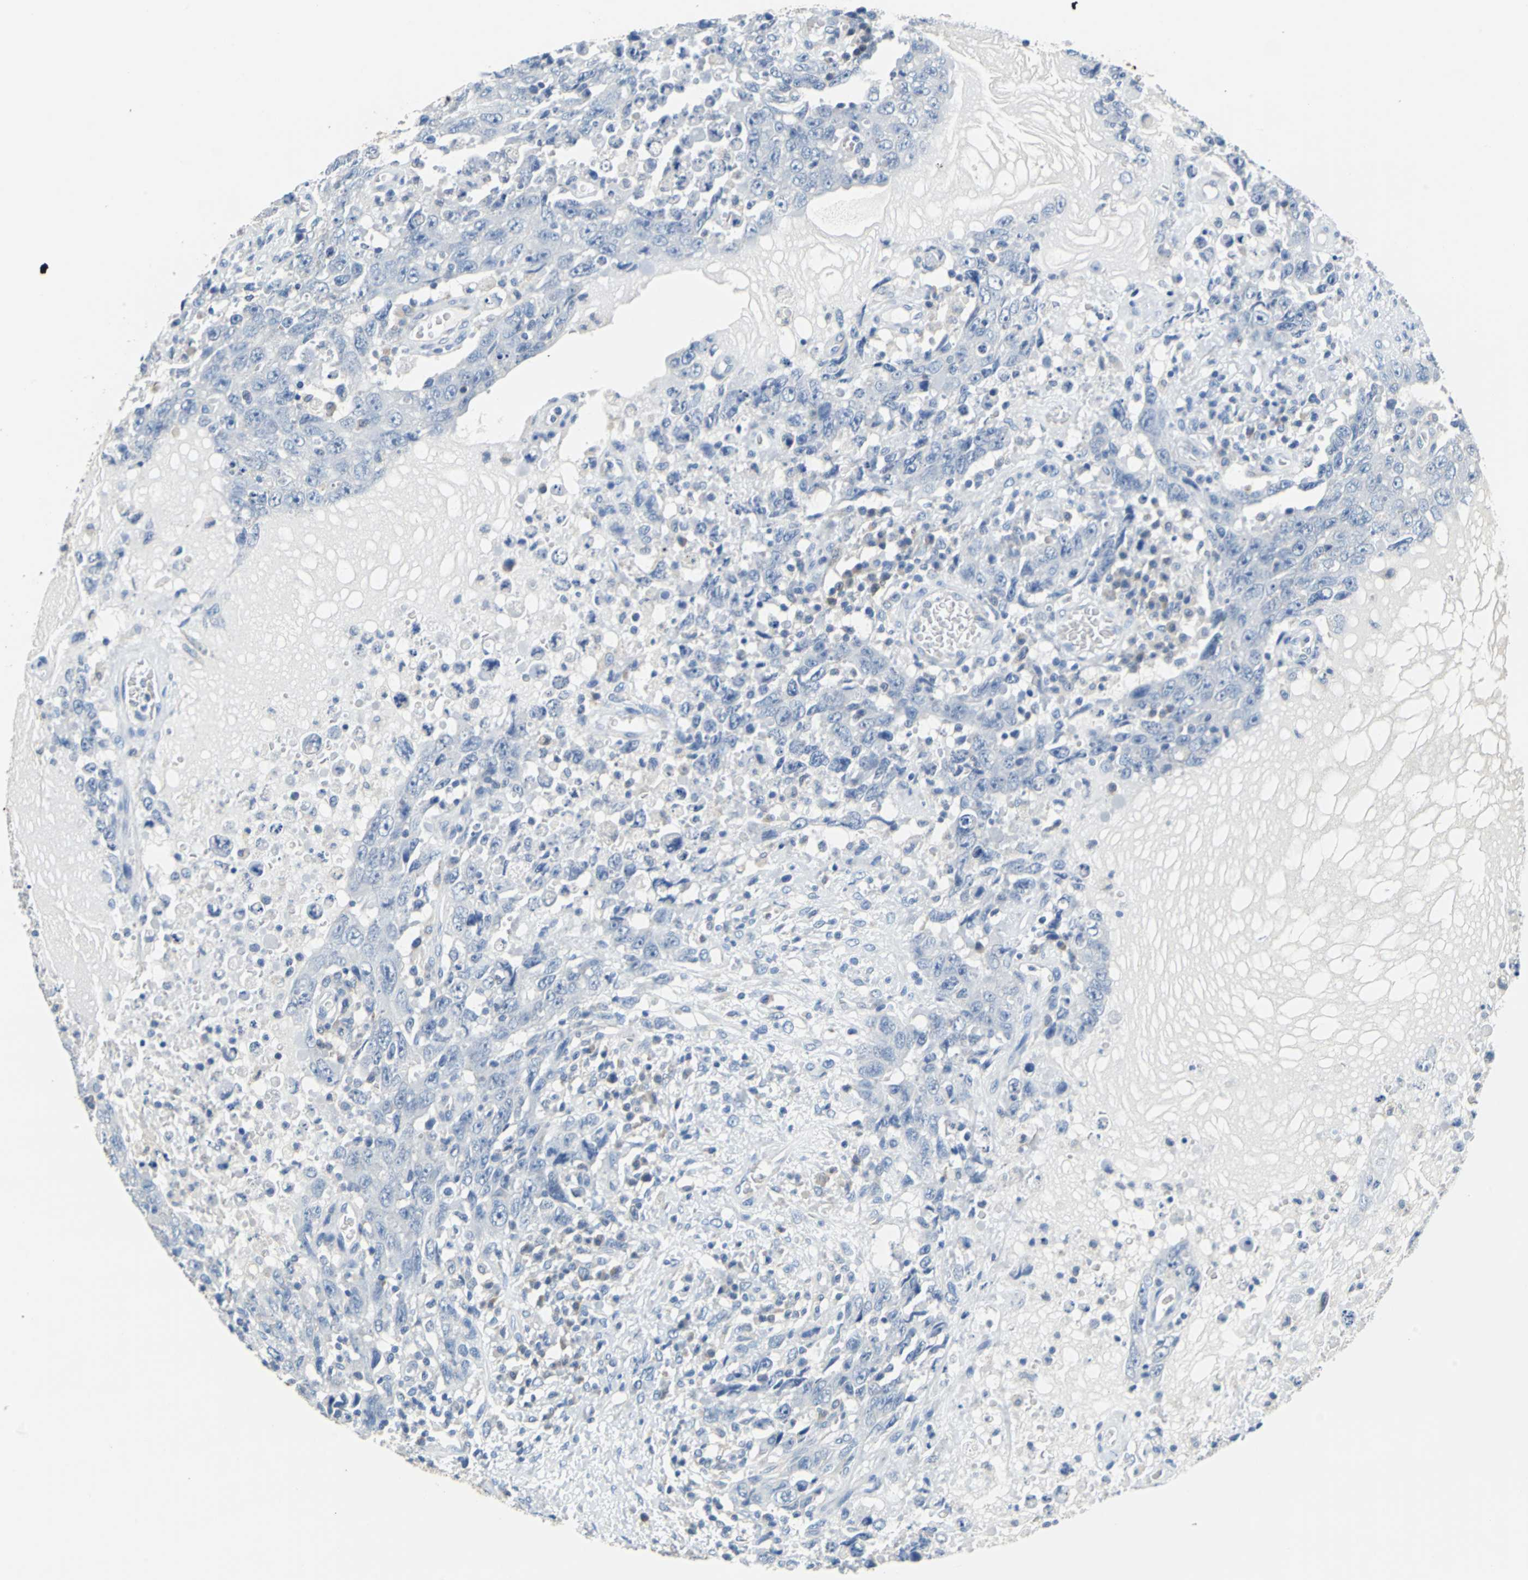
{"staining": {"intensity": "negative", "quantity": "none", "location": "none"}, "tissue": "testis cancer", "cell_type": "Tumor cells", "image_type": "cancer", "snomed": [{"axis": "morphology", "description": "Carcinoma, Embryonal, NOS"}, {"axis": "topography", "description": "Testis"}], "caption": "There is no significant positivity in tumor cells of embryonal carcinoma (testis).", "gene": "TEX264", "patient": {"sex": "male", "age": 26}}